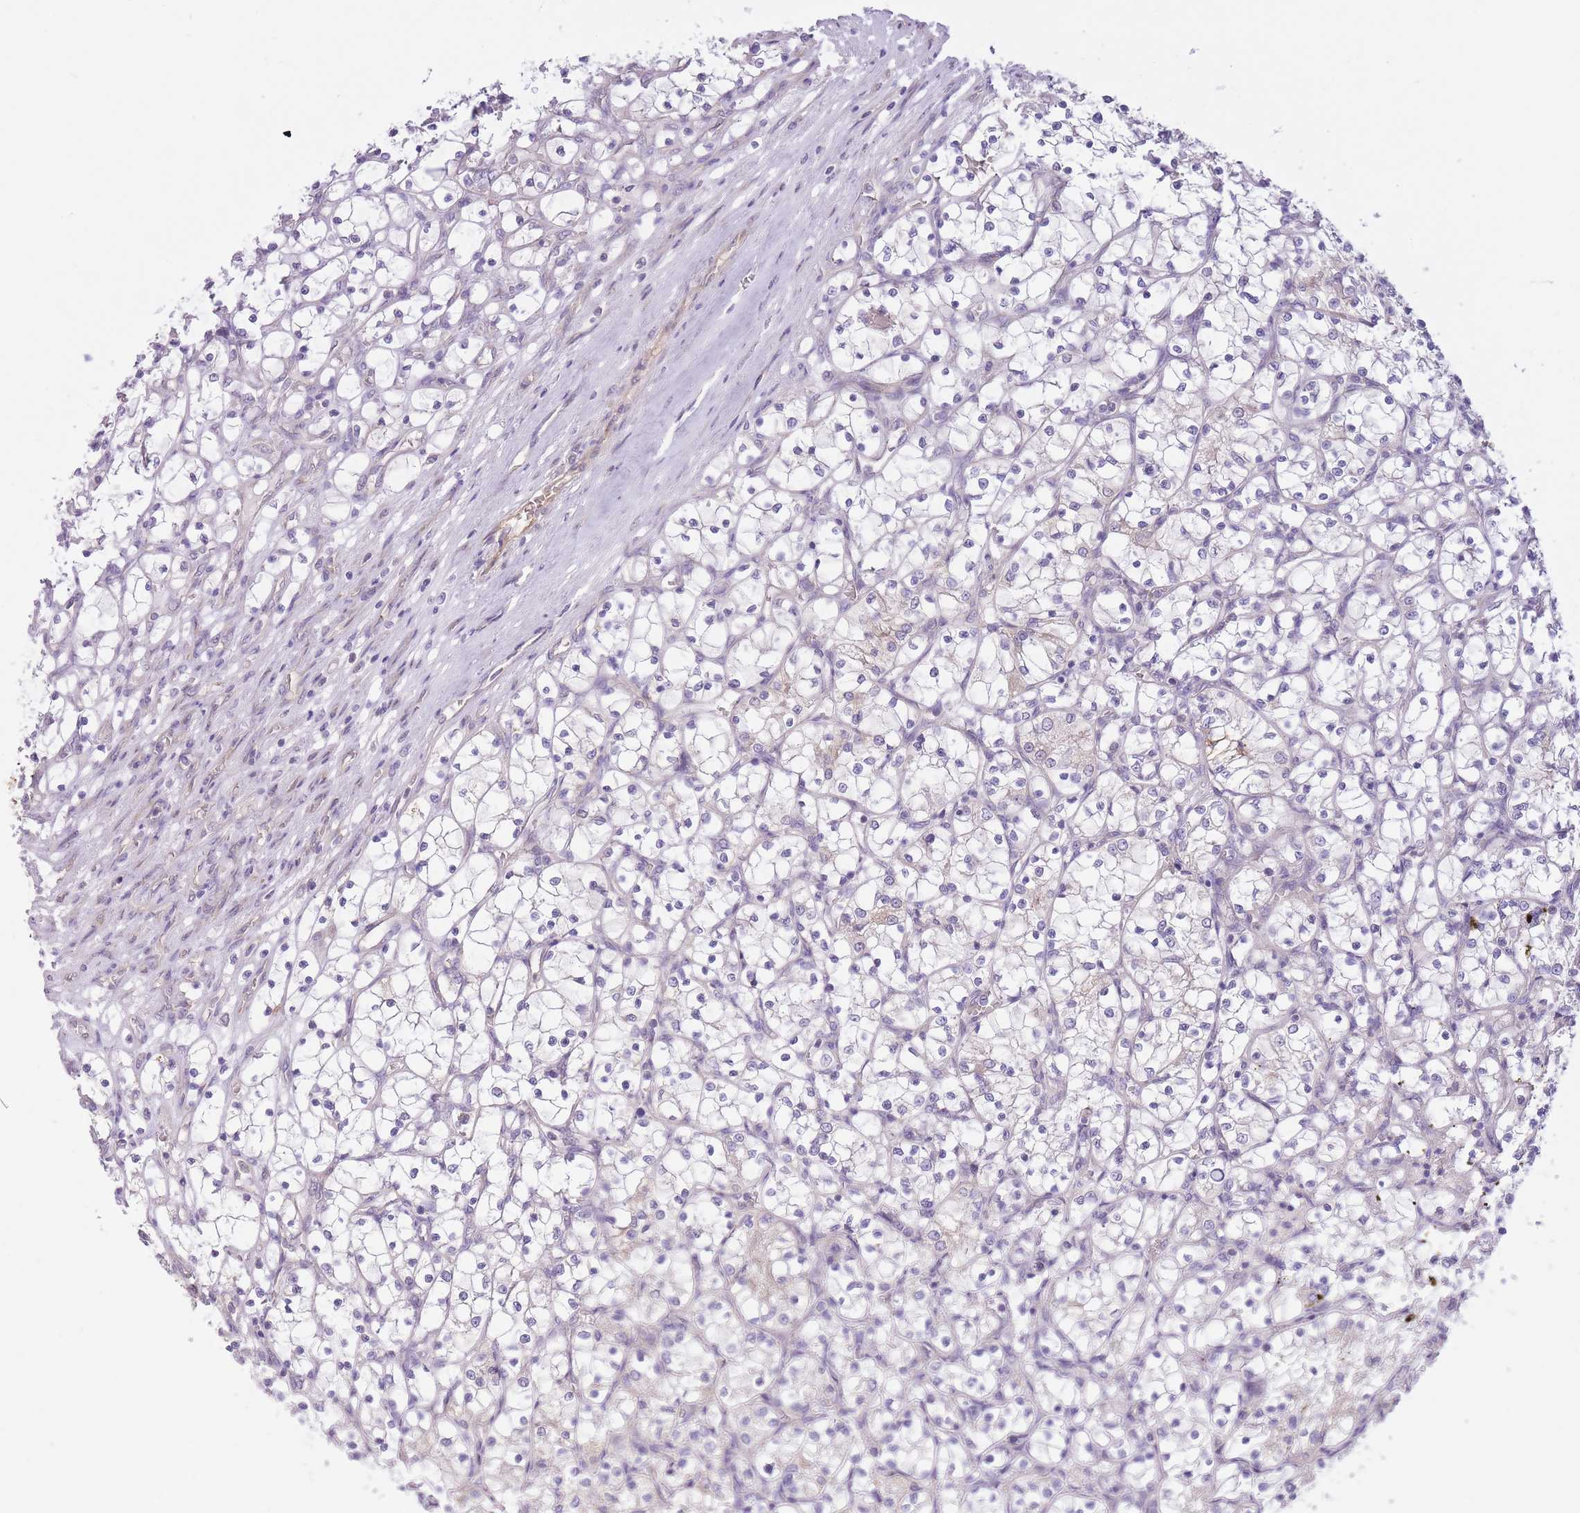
{"staining": {"intensity": "negative", "quantity": "none", "location": "none"}, "tissue": "renal cancer", "cell_type": "Tumor cells", "image_type": "cancer", "snomed": [{"axis": "morphology", "description": "Adenocarcinoma, NOS"}, {"axis": "topography", "description": "Kidney"}], "caption": "A high-resolution photomicrograph shows immunohistochemistry staining of renal cancer, which displays no significant staining in tumor cells. Nuclei are stained in blue.", "gene": "REV1", "patient": {"sex": "female", "age": 69}}